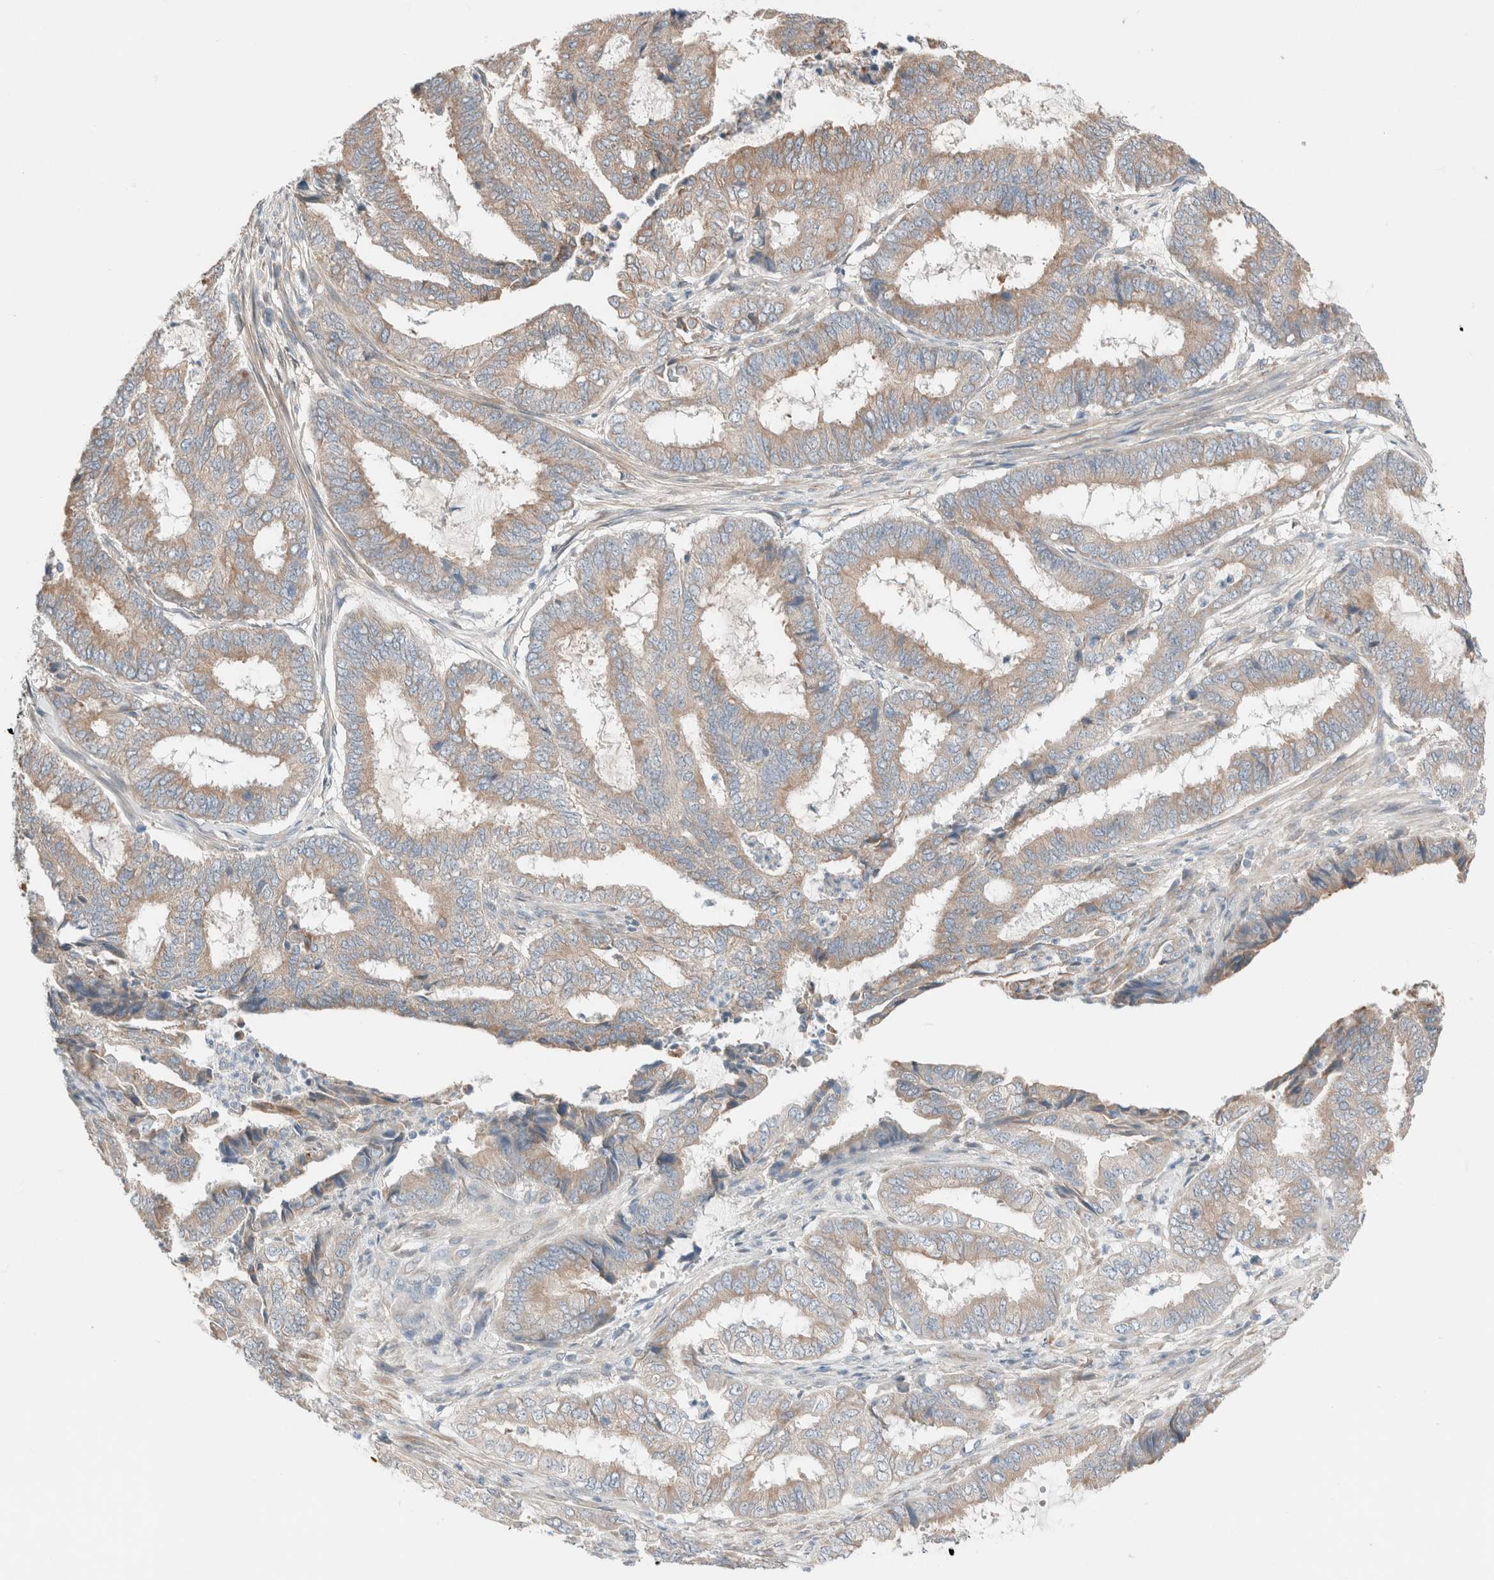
{"staining": {"intensity": "weak", "quantity": ">75%", "location": "cytoplasmic/membranous"}, "tissue": "endometrial cancer", "cell_type": "Tumor cells", "image_type": "cancer", "snomed": [{"axis": "morphology", "description": "Adenocarcinoma, NOS"}, {"axis": "topography", "description": "Endometrium"}], "caption": "Immunohistochemistry of human endometrial cancer reveals low levels of weak cytoplasmic/membranous positivity in about >75% of tumor cells.", "gene": "PCM1", "patient": {"sex": "female", "age": 51}}